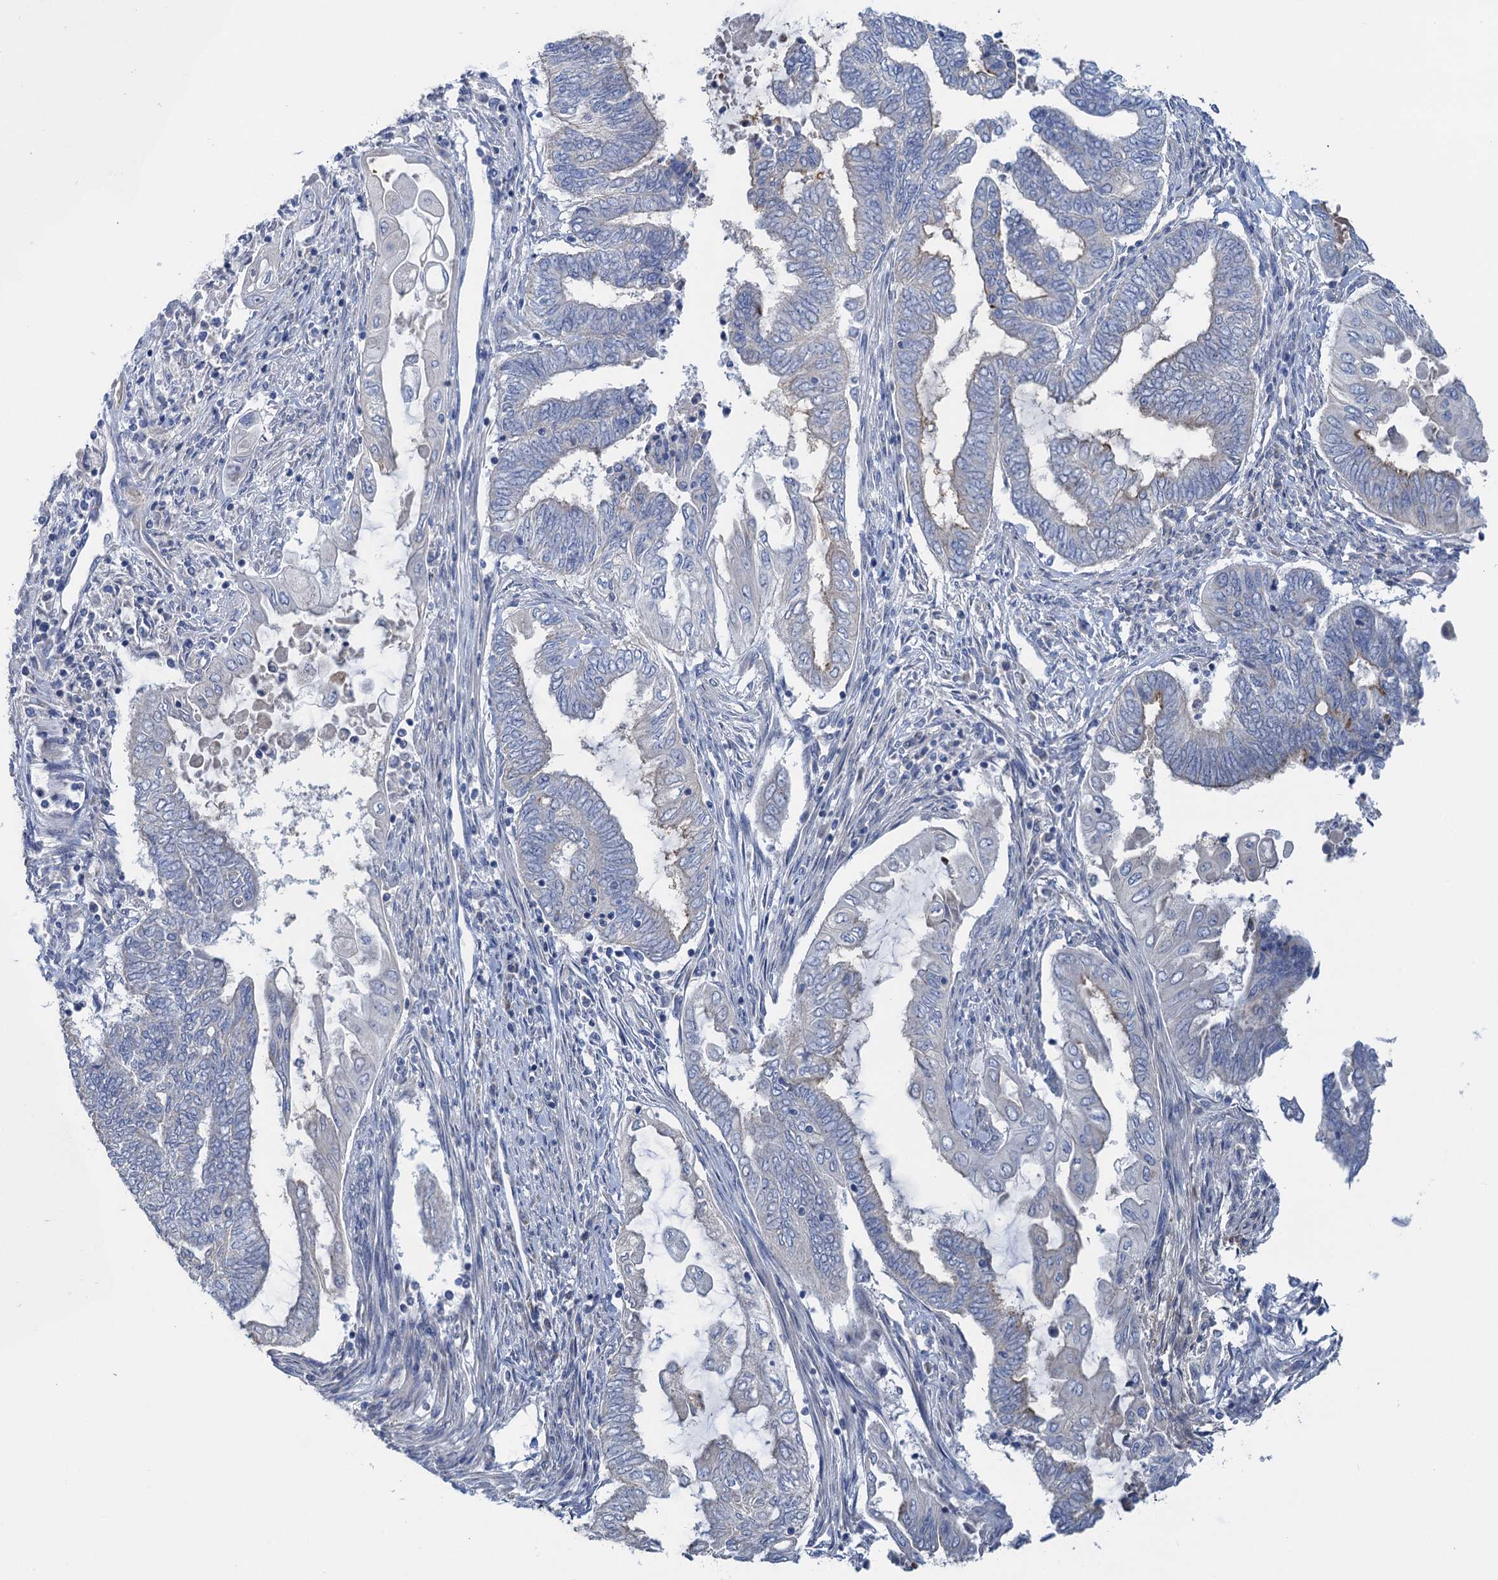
{"staining": {"intensity": "negative", "quantity": "none", "location": "none"}, "tissue": "endometrial cancer", "cell_type": "Tumor cells", "image_type": "cancer", "snomed": [{"axis": "morphology", "description": "Adenocarcinoma, NOS"}, {"axis": "topography", "description": "Uterus"}, {"axis": "topography", "description": "Endometrium"}], "caption": "DAB (3,3'-diaminobenzidine) immunohistochemical staining of endometrial adenocarcinoma displays no significant staining in tumor cells.", "gene": "PLLP", "patient": {"sex": "female", "age": 70}}